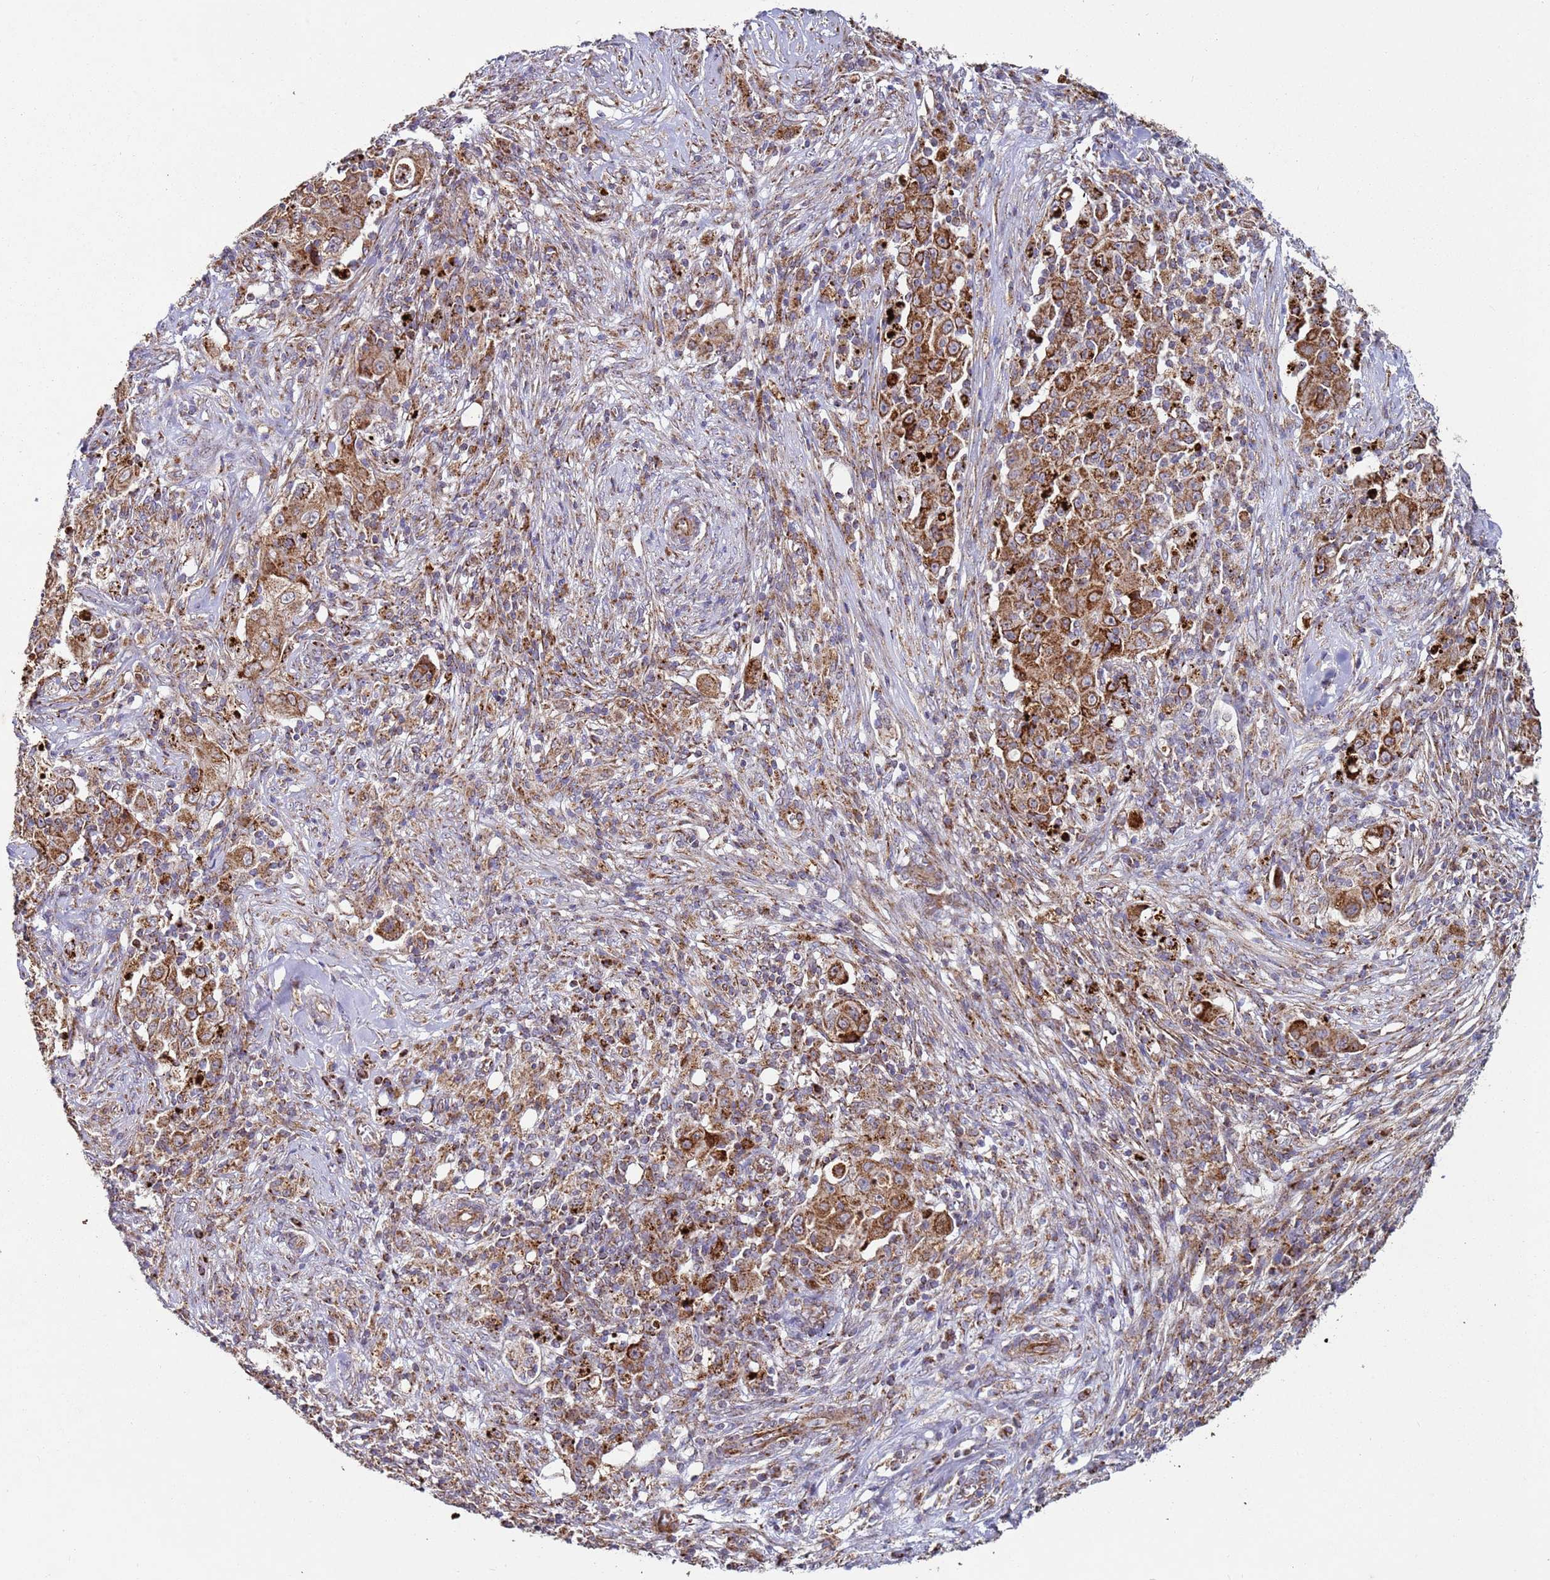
{"staining": {"intensity": "moderate", "quantity": ">75%", "location": "cytoplasmic/membranous"}, "tissue": "ovarian cancer", "cell_type": "Tumor cells", "image_type": "cancer", "snomed": [{"axis": "morphology", "description": "Carcinoma, endometroid"}, {"axis": "topography", "description": "Ovary"}], "caption": "Moderate cytoplasmic/membranous staining for a protein is seen in approximately >75% of tumor cells of endometroid carcinoma (ovarian) using immunohistochemistry.", "gene": "FBXO33", "patient": {"sex": "female", "age": 42}}